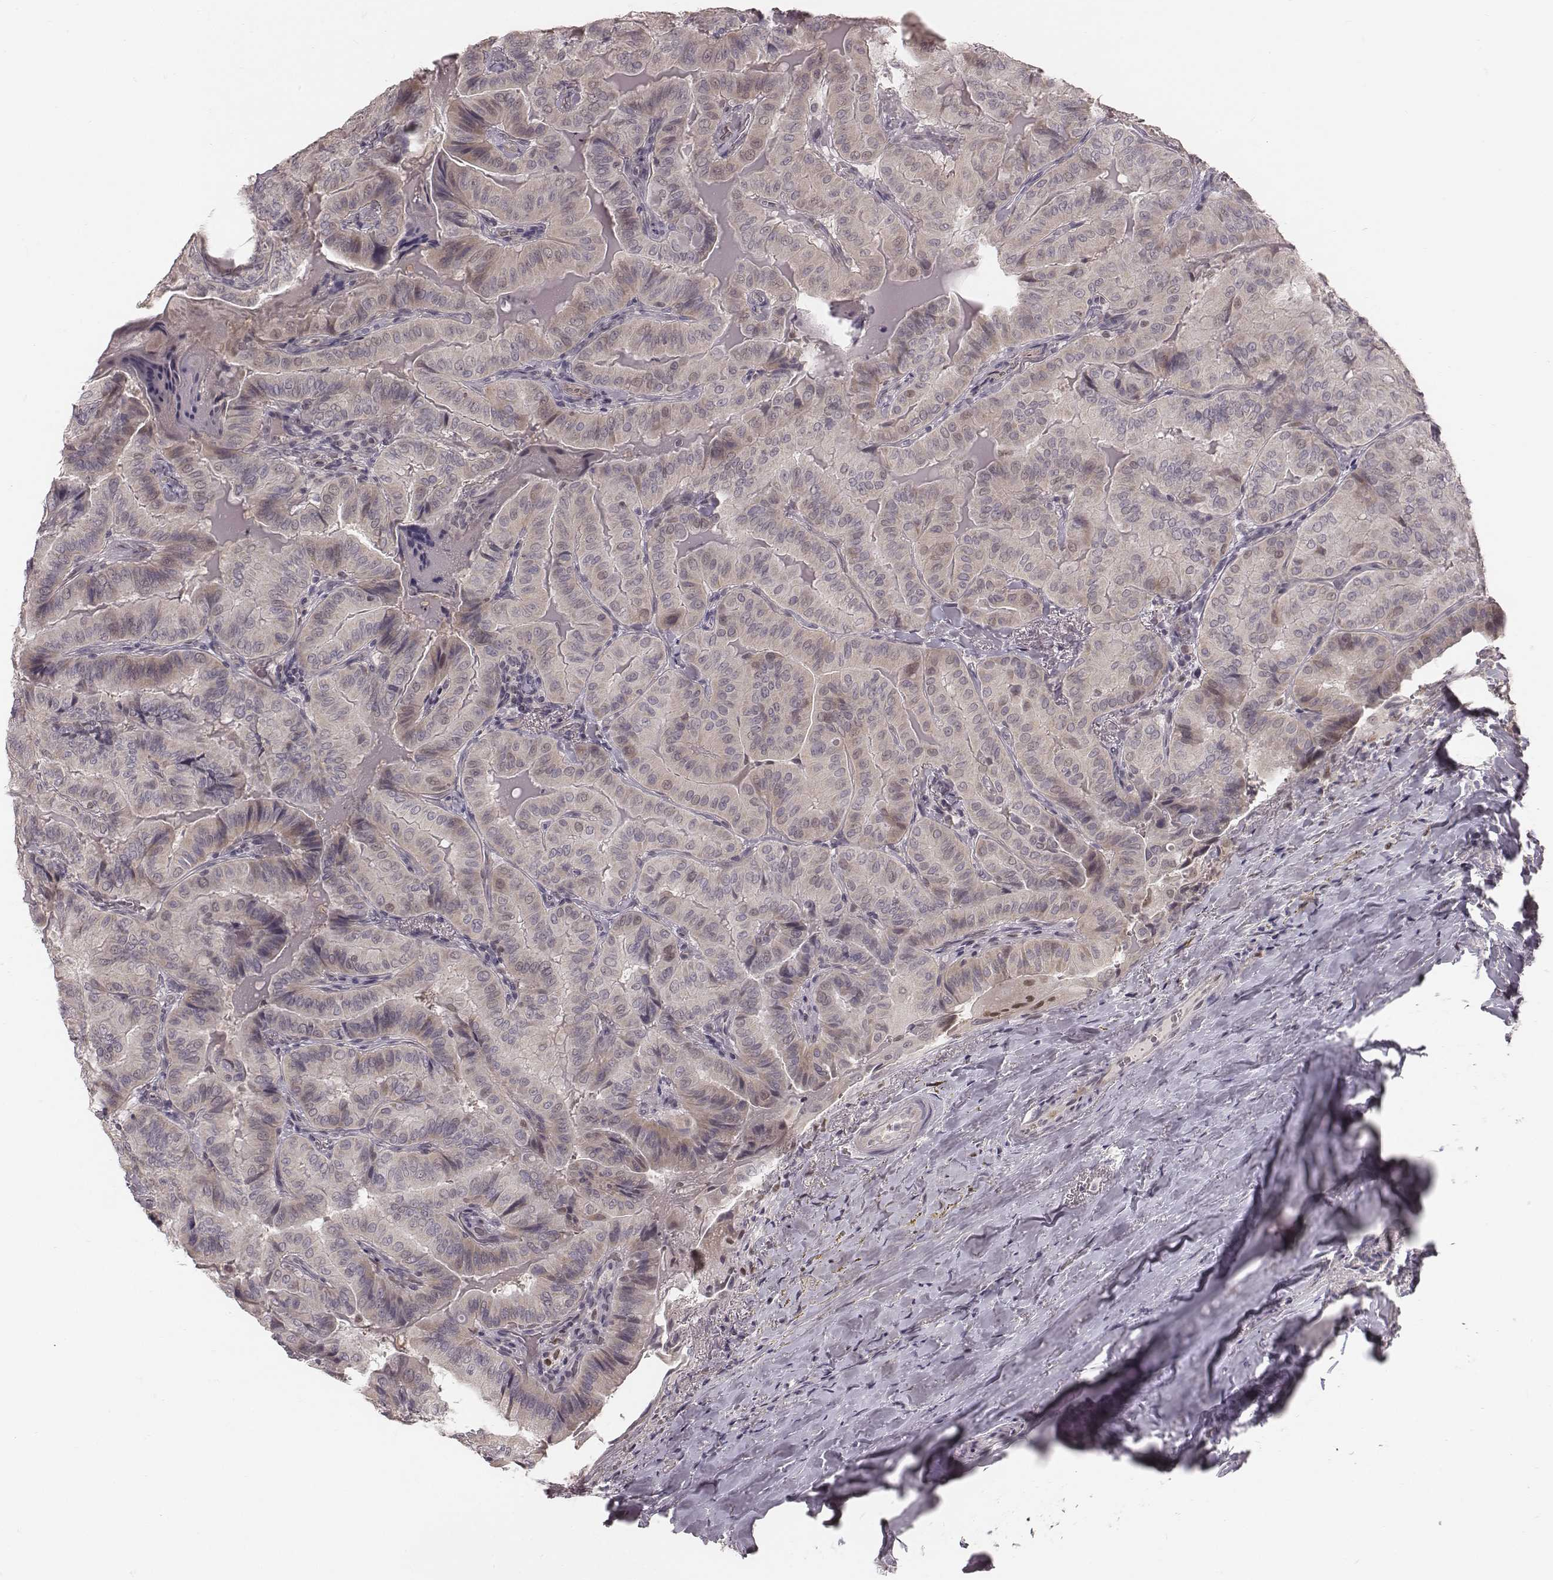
{"staining": {"intensity": "weak", "quantity": "25%-75%", "location": "cytoplasmic/membranous"}, "tissue": "thyroid cancer", "cell_type": "Tumor cells", "image_type": "cancer", "snomed": [{"axis": "morphology", "description": "Papillary adenocarcinoma, NOS"}, {"axis": "topography", "description": "Thyroid gland"}], "caption": "Immunohistochemical staining of thyroid papillary adenocarcinoma displays low levels of weak cytoplasmic/membranous staining in about 25%-75% of tumor cells.", "gene": "IQCG", "patient": {"sex": "female", "age": 68}}